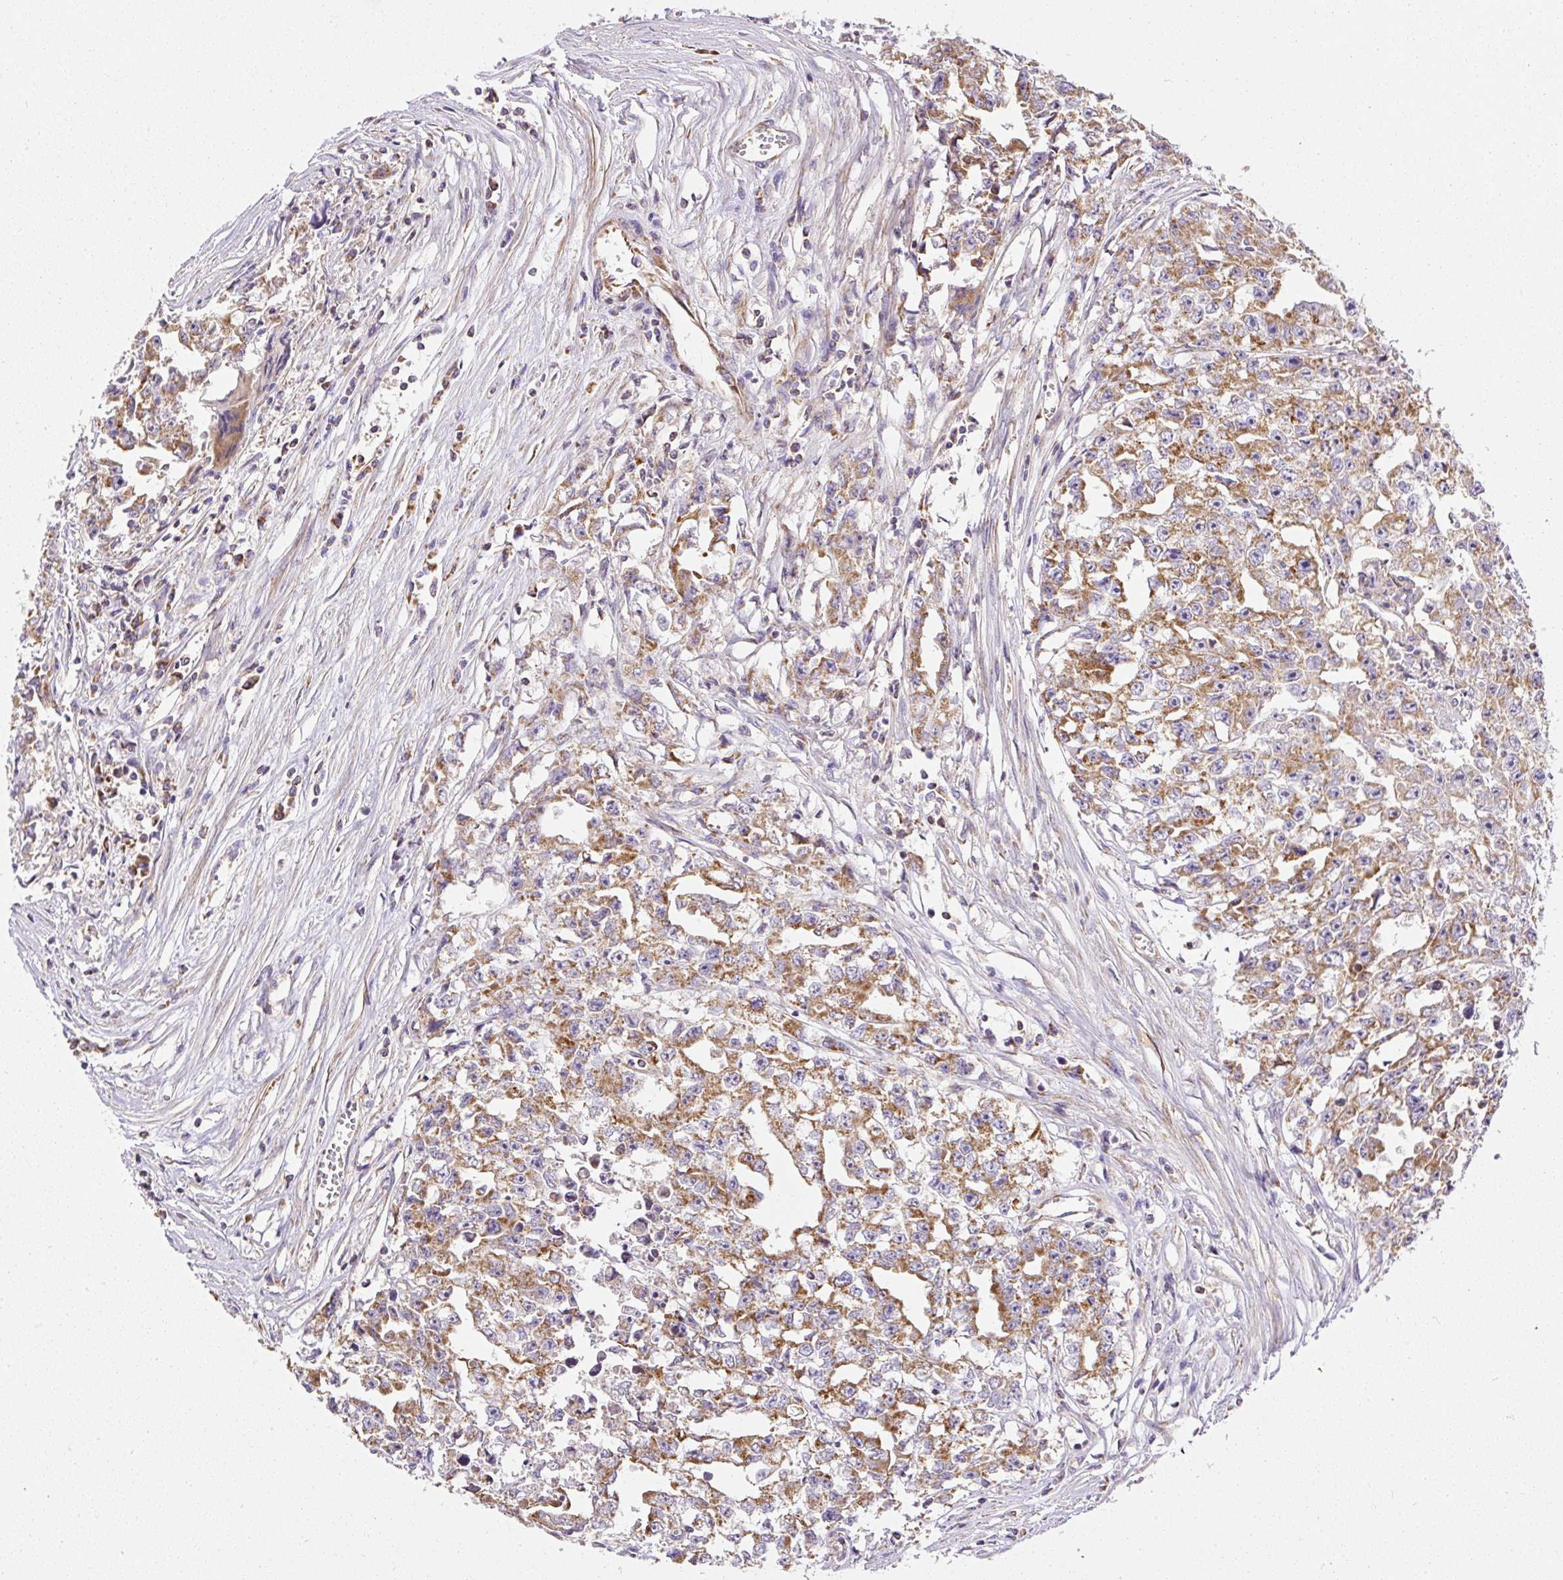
{"staining": {"intensity": "strong", "quantity": ">75%", "location": "cytoplasmic/membranous"}, "tissue": "testis cancer", "cell_type": "Tumor cells", "image_type": "cancer", "snomed": [{"axis": "morphology", "description": "Seminoma, NOS"}, {"axis": "morphology", "description": "Carcinoma, Embryonal, NOS"}, {"axis": "topography", "description": "Testis"}], "caption": "Immunohistochemistry (IHC) image of neoplastic tissue: human testis cancer stained using immunohistochemistry (IHC) displays high levels of strong protein expression localized specifically in the cytoplasmic/membranous of tumor cells, appearing as a cytoplasmic/membranous brown color.", "gene": "NDUFAF2", "patient": {"sex": "male", "age": 43}}